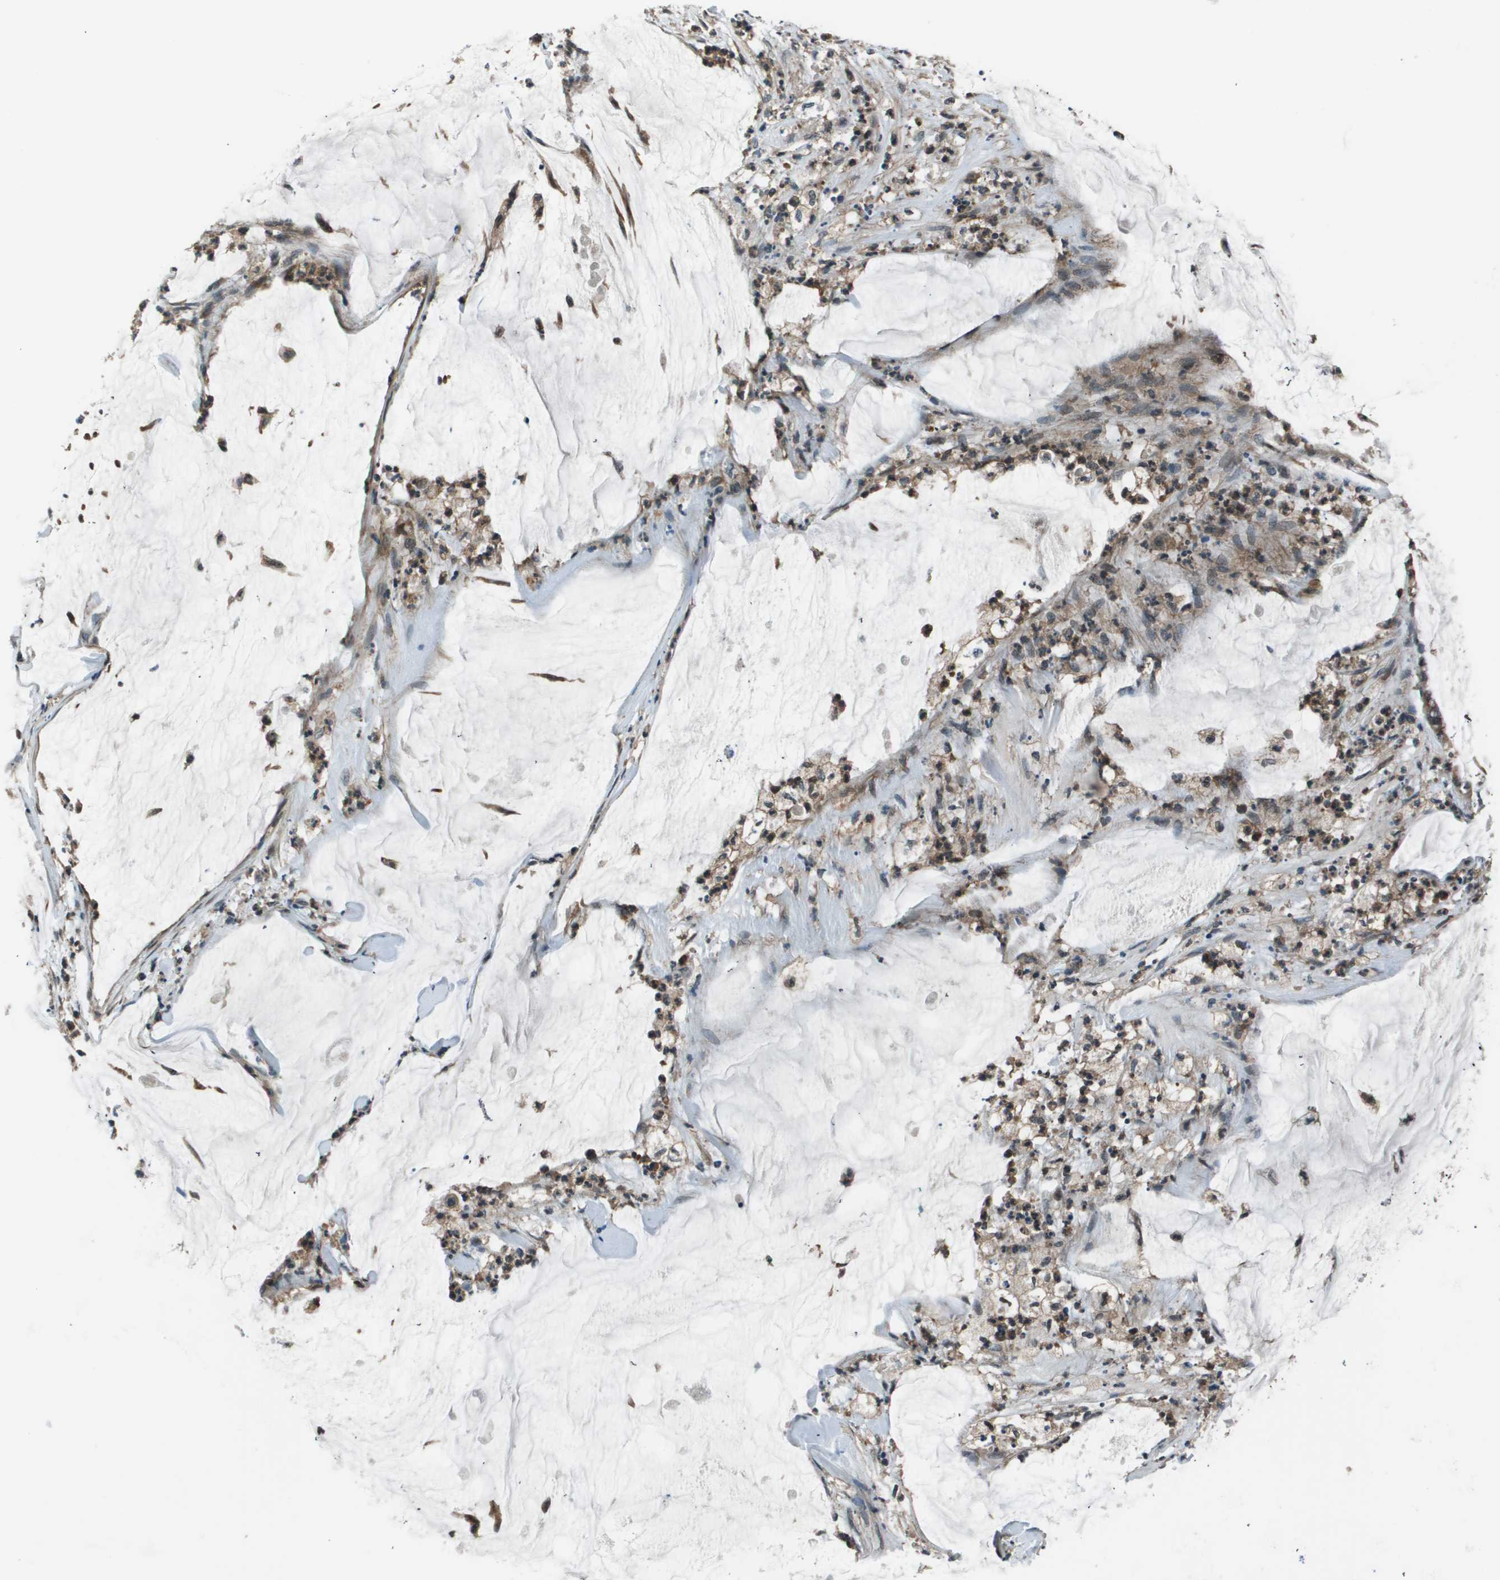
{"staining": {"intensity": "moderate", "quantity": "25%-75%", "location": "cytoplasmic/membranous"}, "tissue": "pancreatic cancer", "cell_type": "Tumor cells", "image_type": "cancer", "snomed": [{"axis": "morphology", "description": "Adenocarcinoma, NOS"}, {"axis": "topography", "description": "Pancreas"}], "caption": "Adenocarcinoma (pancreatic) stained with a brown dye demonstrates moderate cytoplasmic/membranous positive expression in approximately 25%-75% of tumor cells.", "gene": "ARHGEF11", "patient": {"sex": "male", "age": 41}}